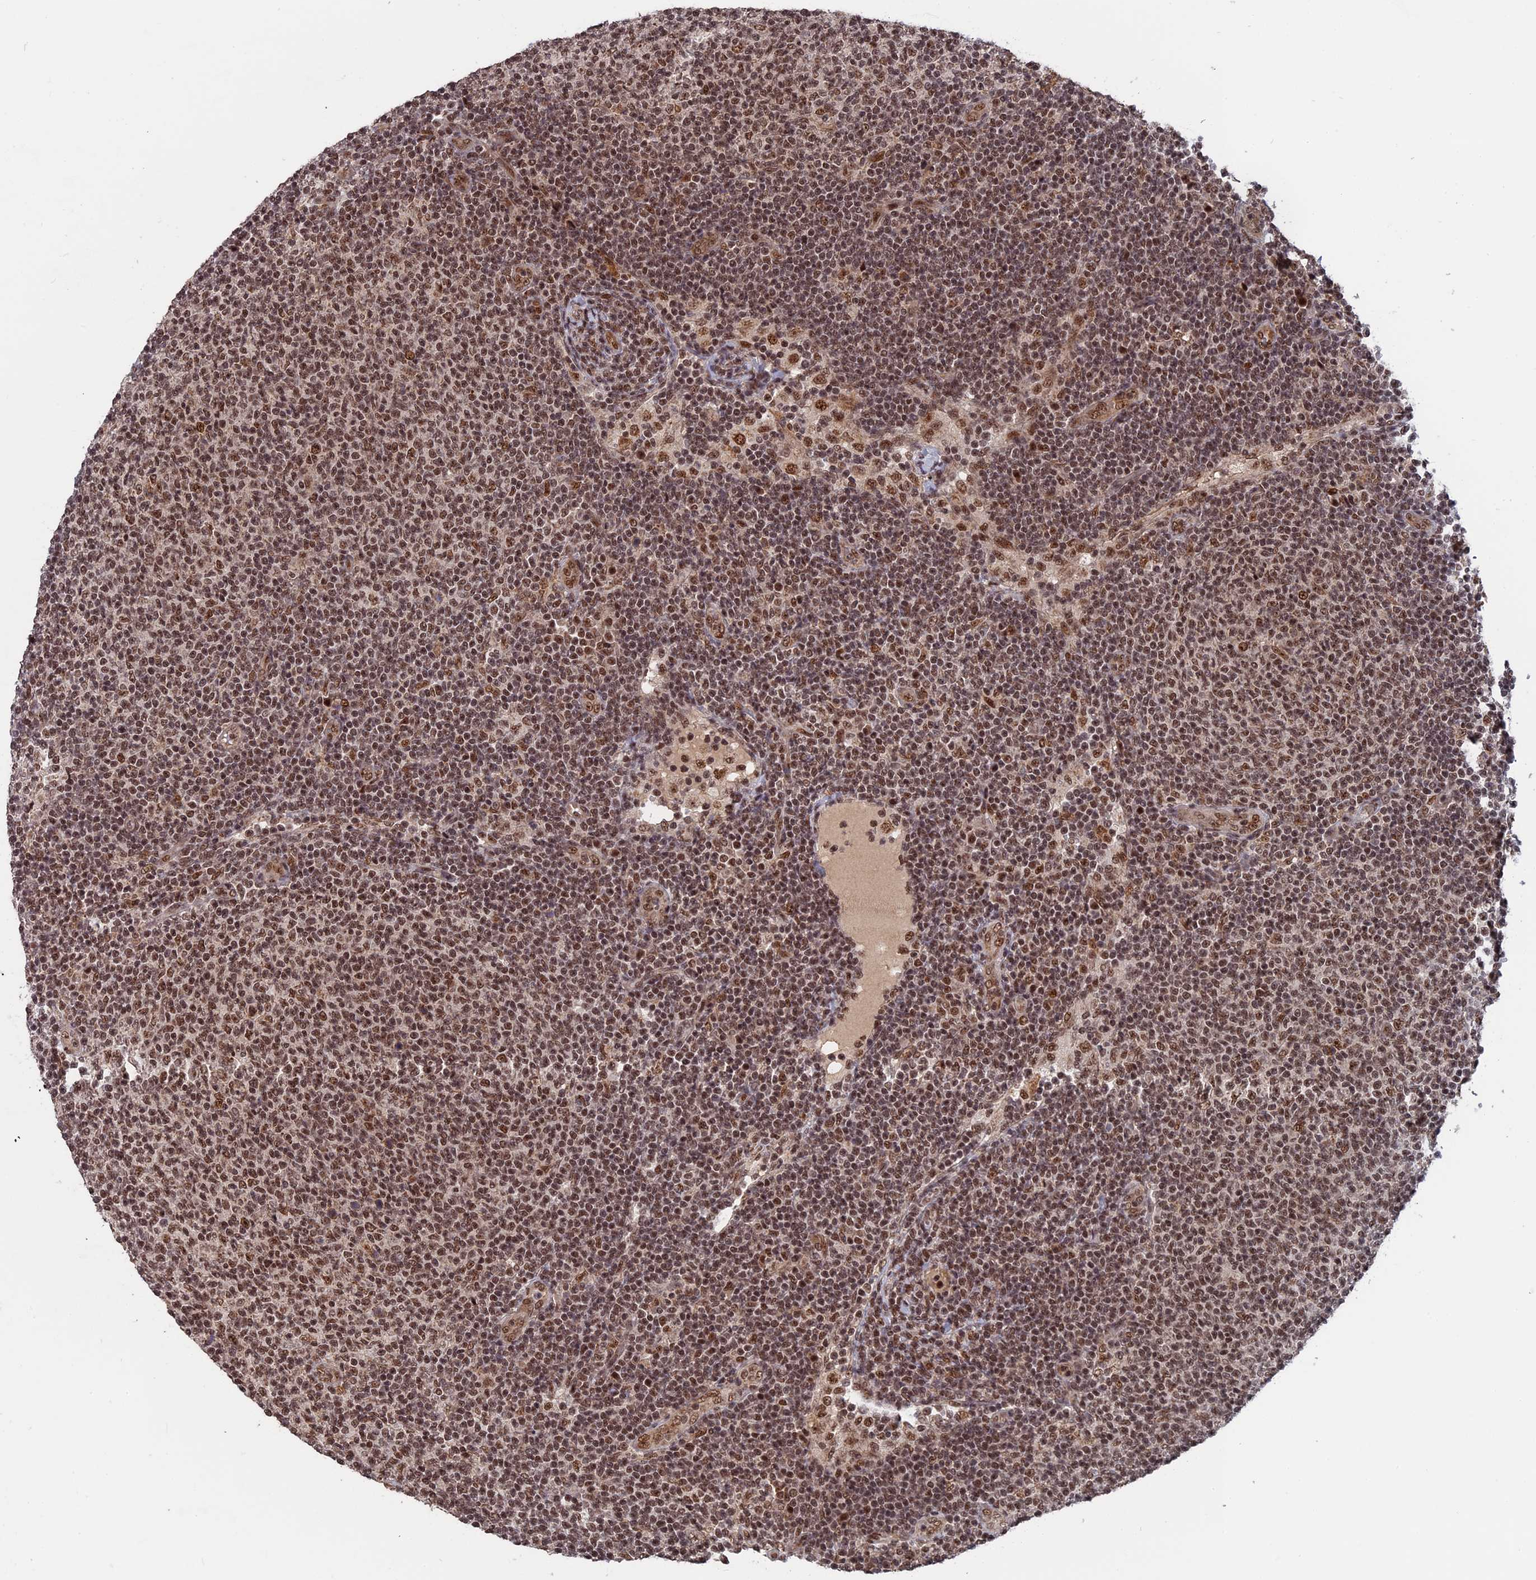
{"staining": {"intensity": "moderate", "quantity": ">75%", "location": "nuclear"}, "tissue": "lymphoma", "cell_type": "Tumor cells", "image_type": "cancer", "snomed": [{"axis": "morphology", "description": "Malignant lymphoma, non-Hodgkin's type, Low grade"}, {"axis": "topography", "description": "Lymph node"}], "caption": "A brown stain shows moderate nuclear positivity of a protein in human low-grade malignant lymphoma, non-Hodgkin's type tumor cells.", "gene": "CACTIN", "patient": {"sex": "male", "age": 66}}